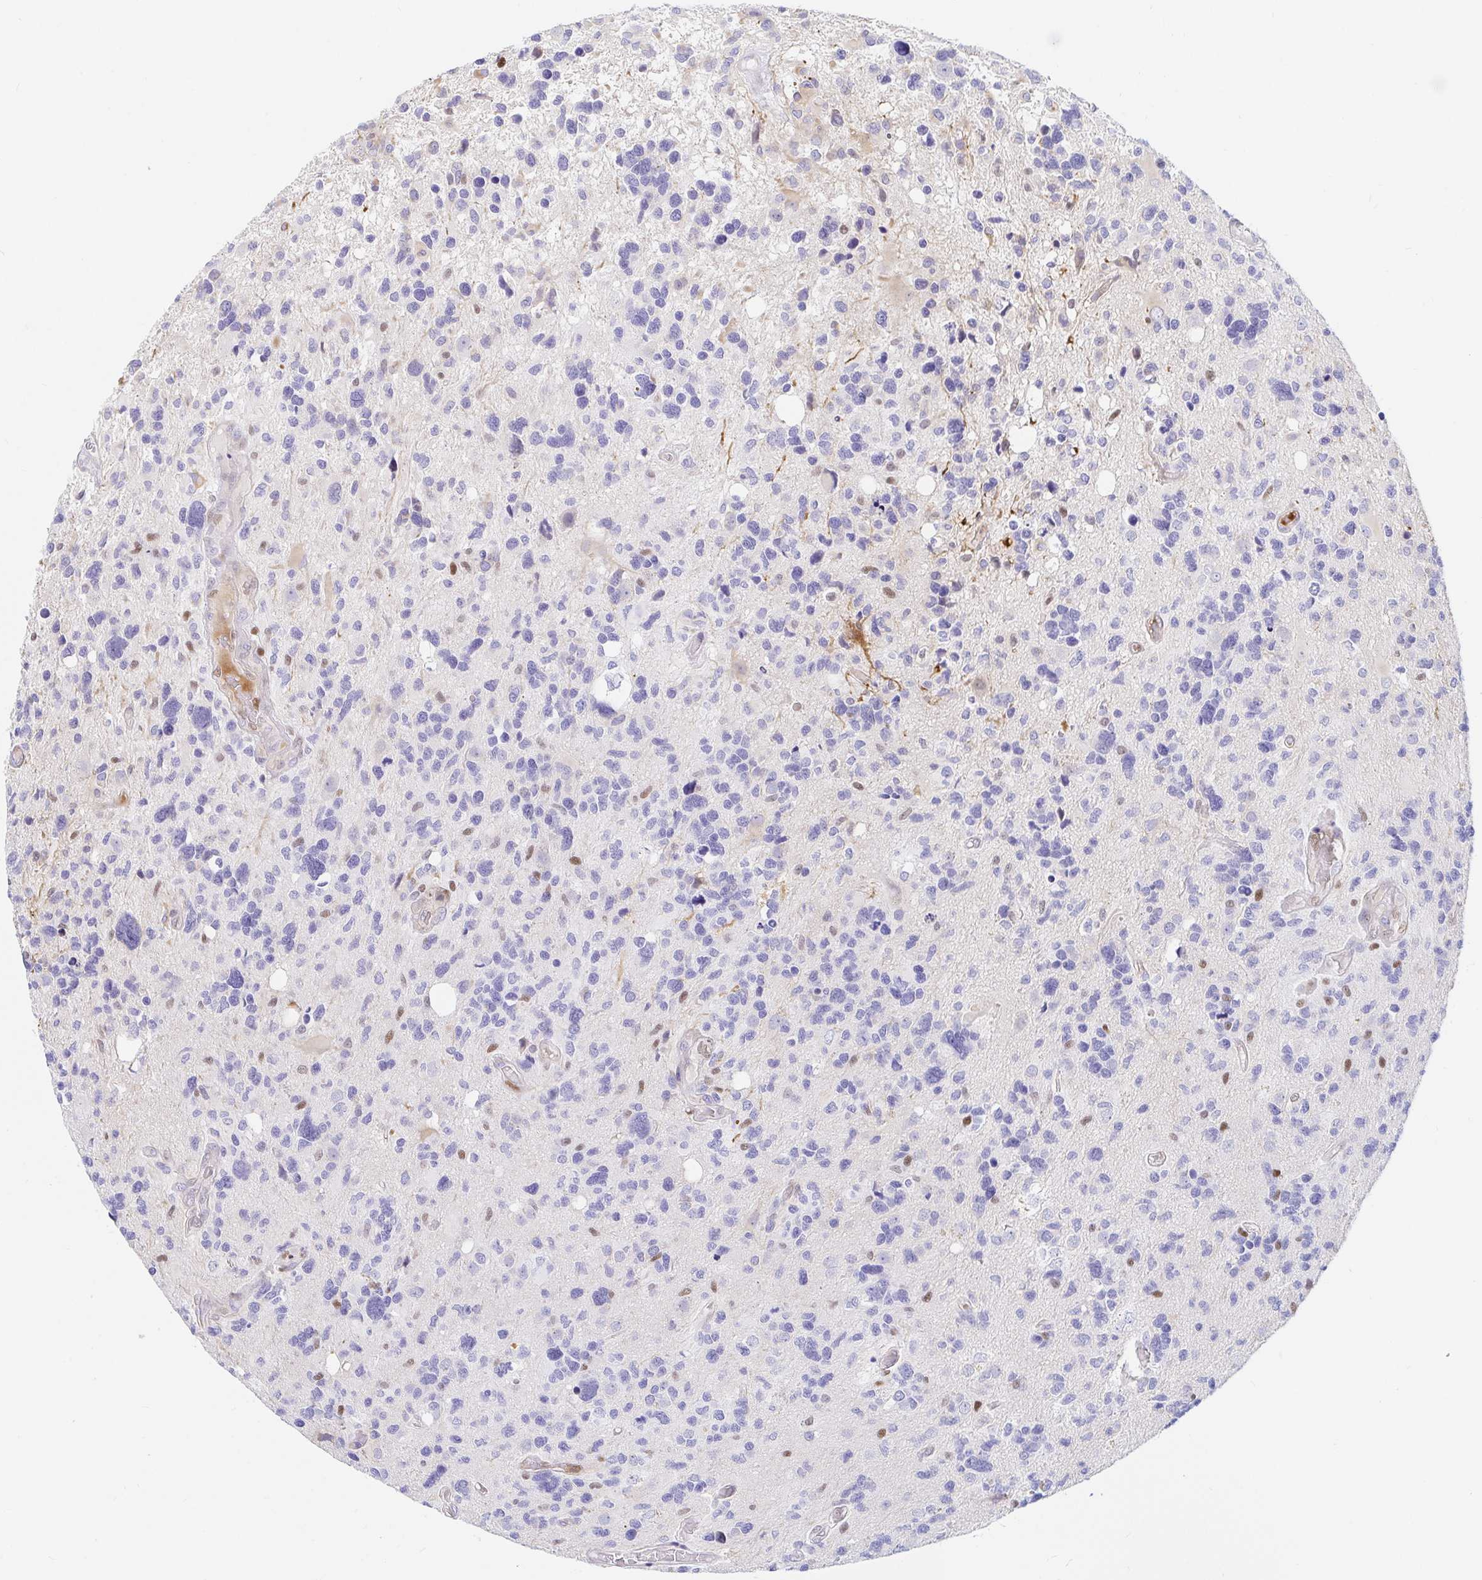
{"staining": {"intensity": "negative", "quantity": "none", "location": "none"}, "tissue": "glioma", "cell_type": "Tumor cells", "image_type": "cancer", "snomed": [{"axis": "morphology", "description": "Glioma, malignant, High grade"}, {"axis": "topography", "description": "Brain"}], "caption": "This is an immunohistochemistry photomicrograph of human malignant high-grade glioma. There is no positivity in tumor cells.", "gene": "HINFP", "patient": {"sex": "male", "age": 49}}